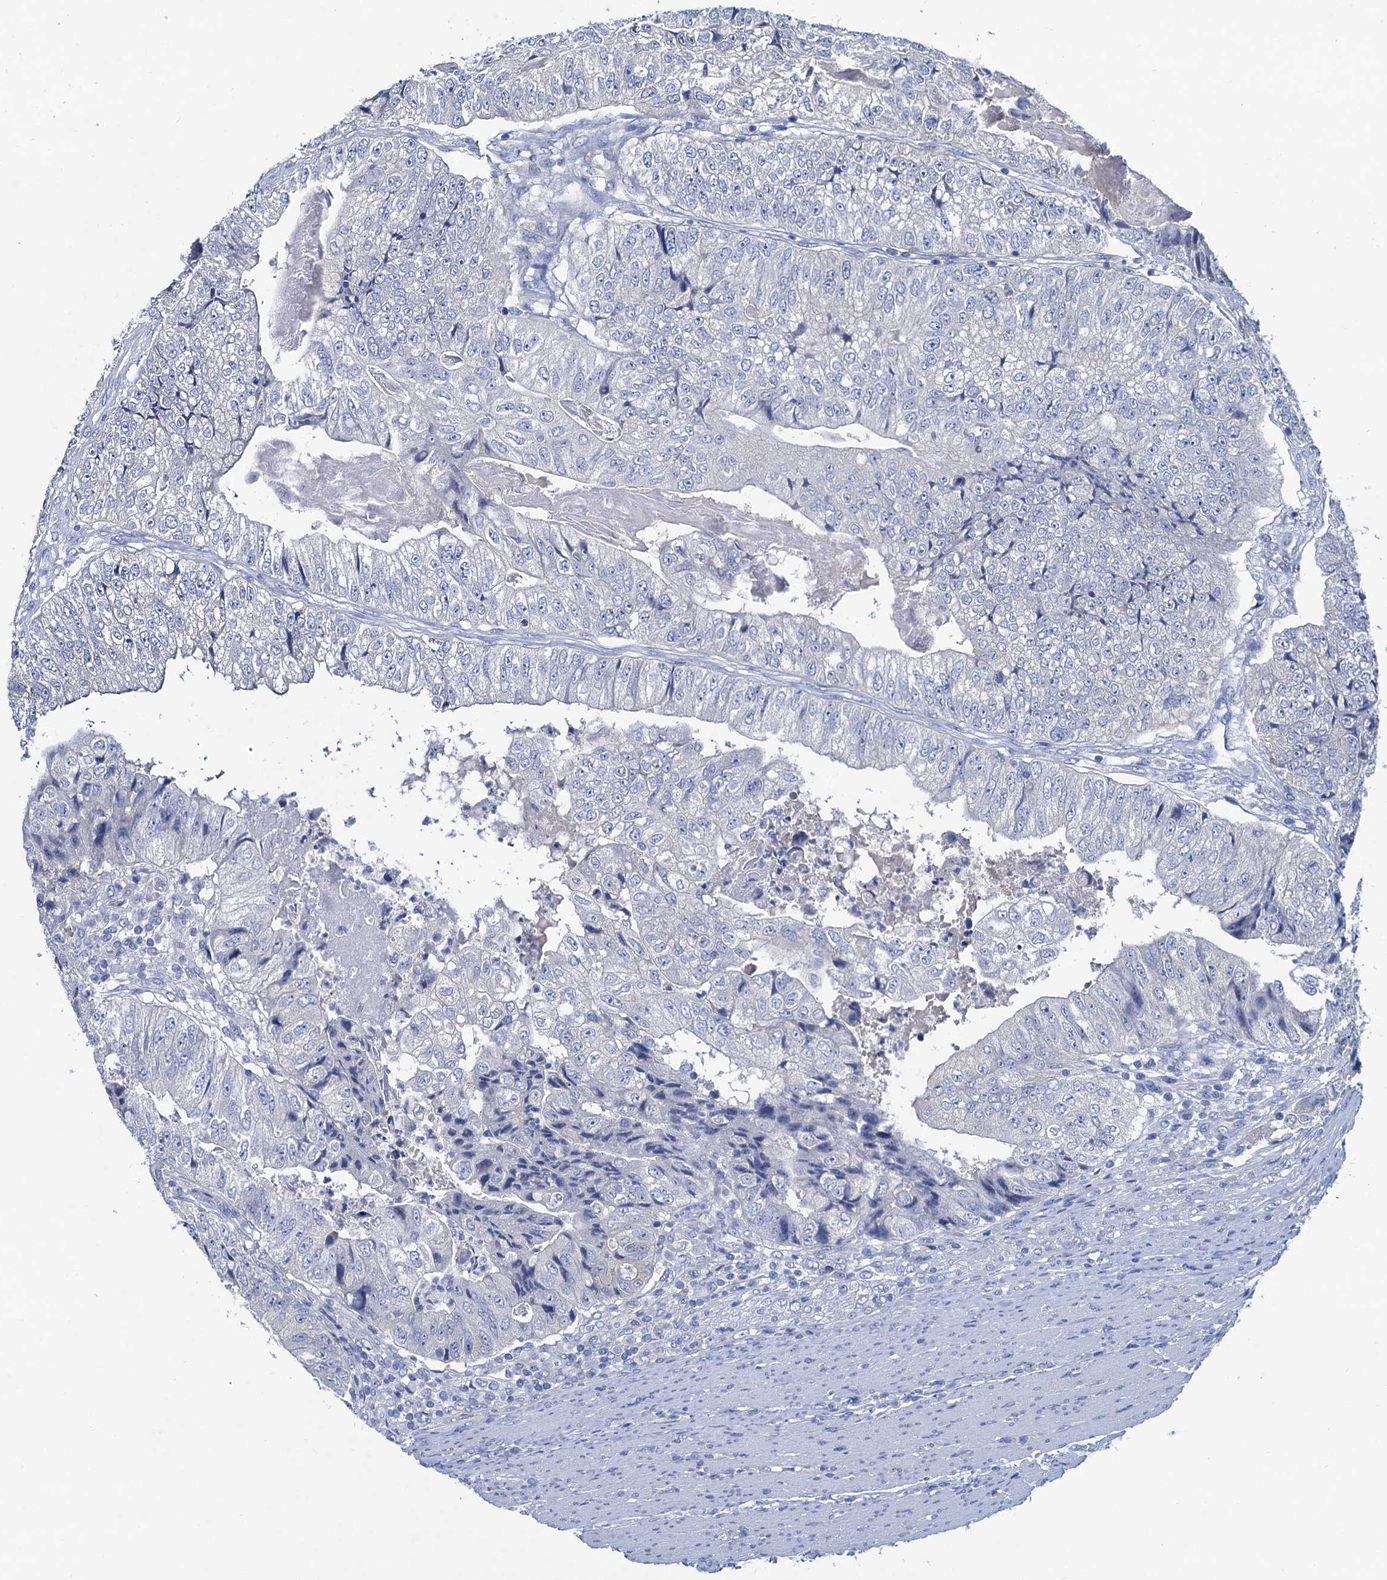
{"staining": {"intensity": "negative", "quantity": "none", "location": "none"}, "tissue": "colorectal cancer", "cell_type": "Tumor cells", "image_type": "cancer", "snomed": [{"axis": "morphology", "description": "Adenocarcinoma, NOS"}, {"axis": "topography", "description": "Colon"}], "caption": "The micrograph reveals no staining of tumor cells in colorectal adenocarcinoma.", "gene": "RTKN2", "patient": {"sex": "female", "age": 67}}